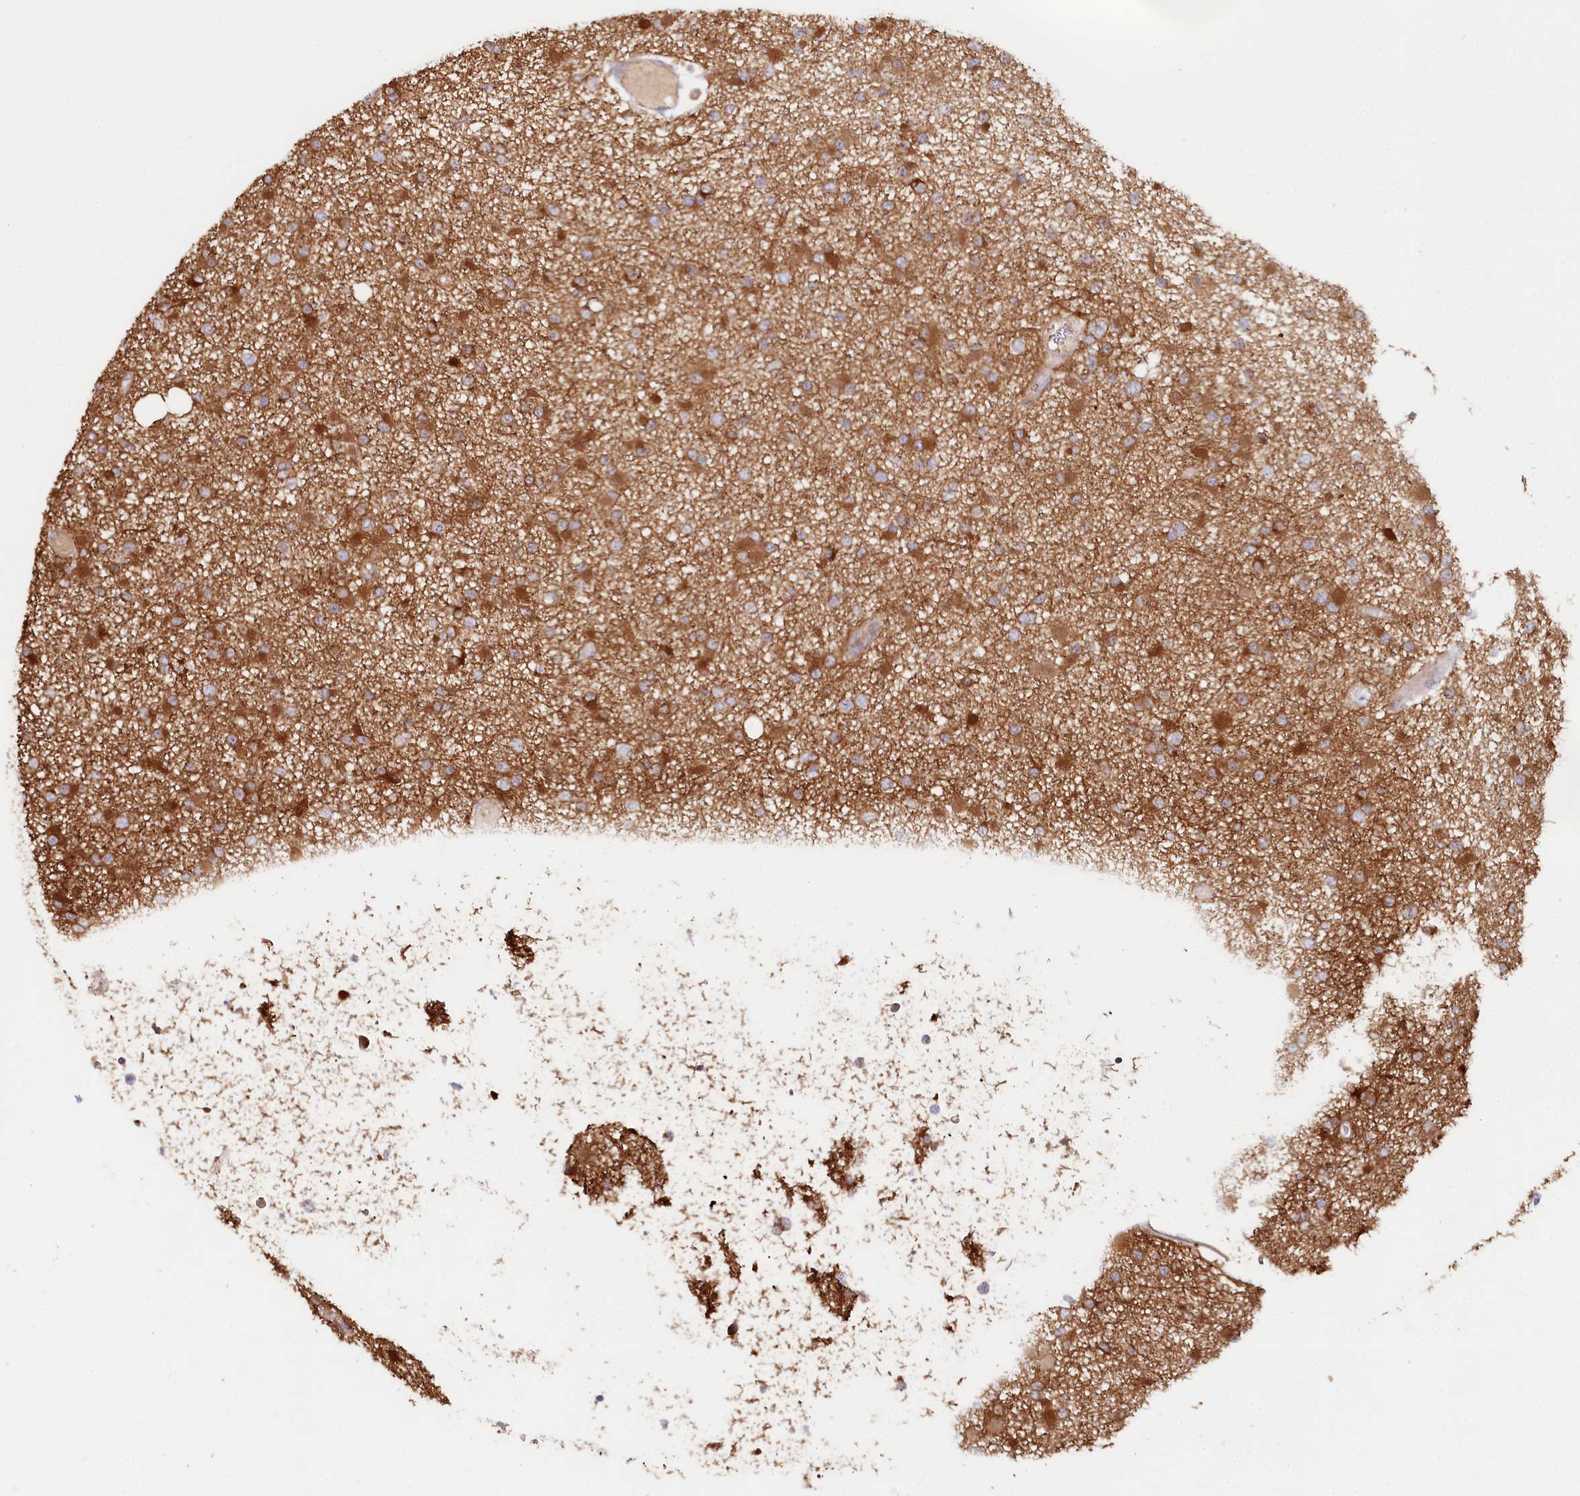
{"staining": {"intensity": "moderate", "quantity": ">75%", "location": "cytoplasmic/membranous"}, "tissue": "glioma", "cell_type": "Tumor cells", "image_type": "cancer", "snomed": [{"axis": "morphology", "description": "Glioma, malignant, Low grade"}, {"axis": "topography", "description": "Brain"}], "caption": "Immunohistochemistry histopathology image of human glioma stained for a protein (brown), which exhibits medium levels of moderate cytoplasmic/membranous staining in approximately >75% of tumor cells.", "gene": "HAL", "patient": {"sex": "female", "age": 22}}